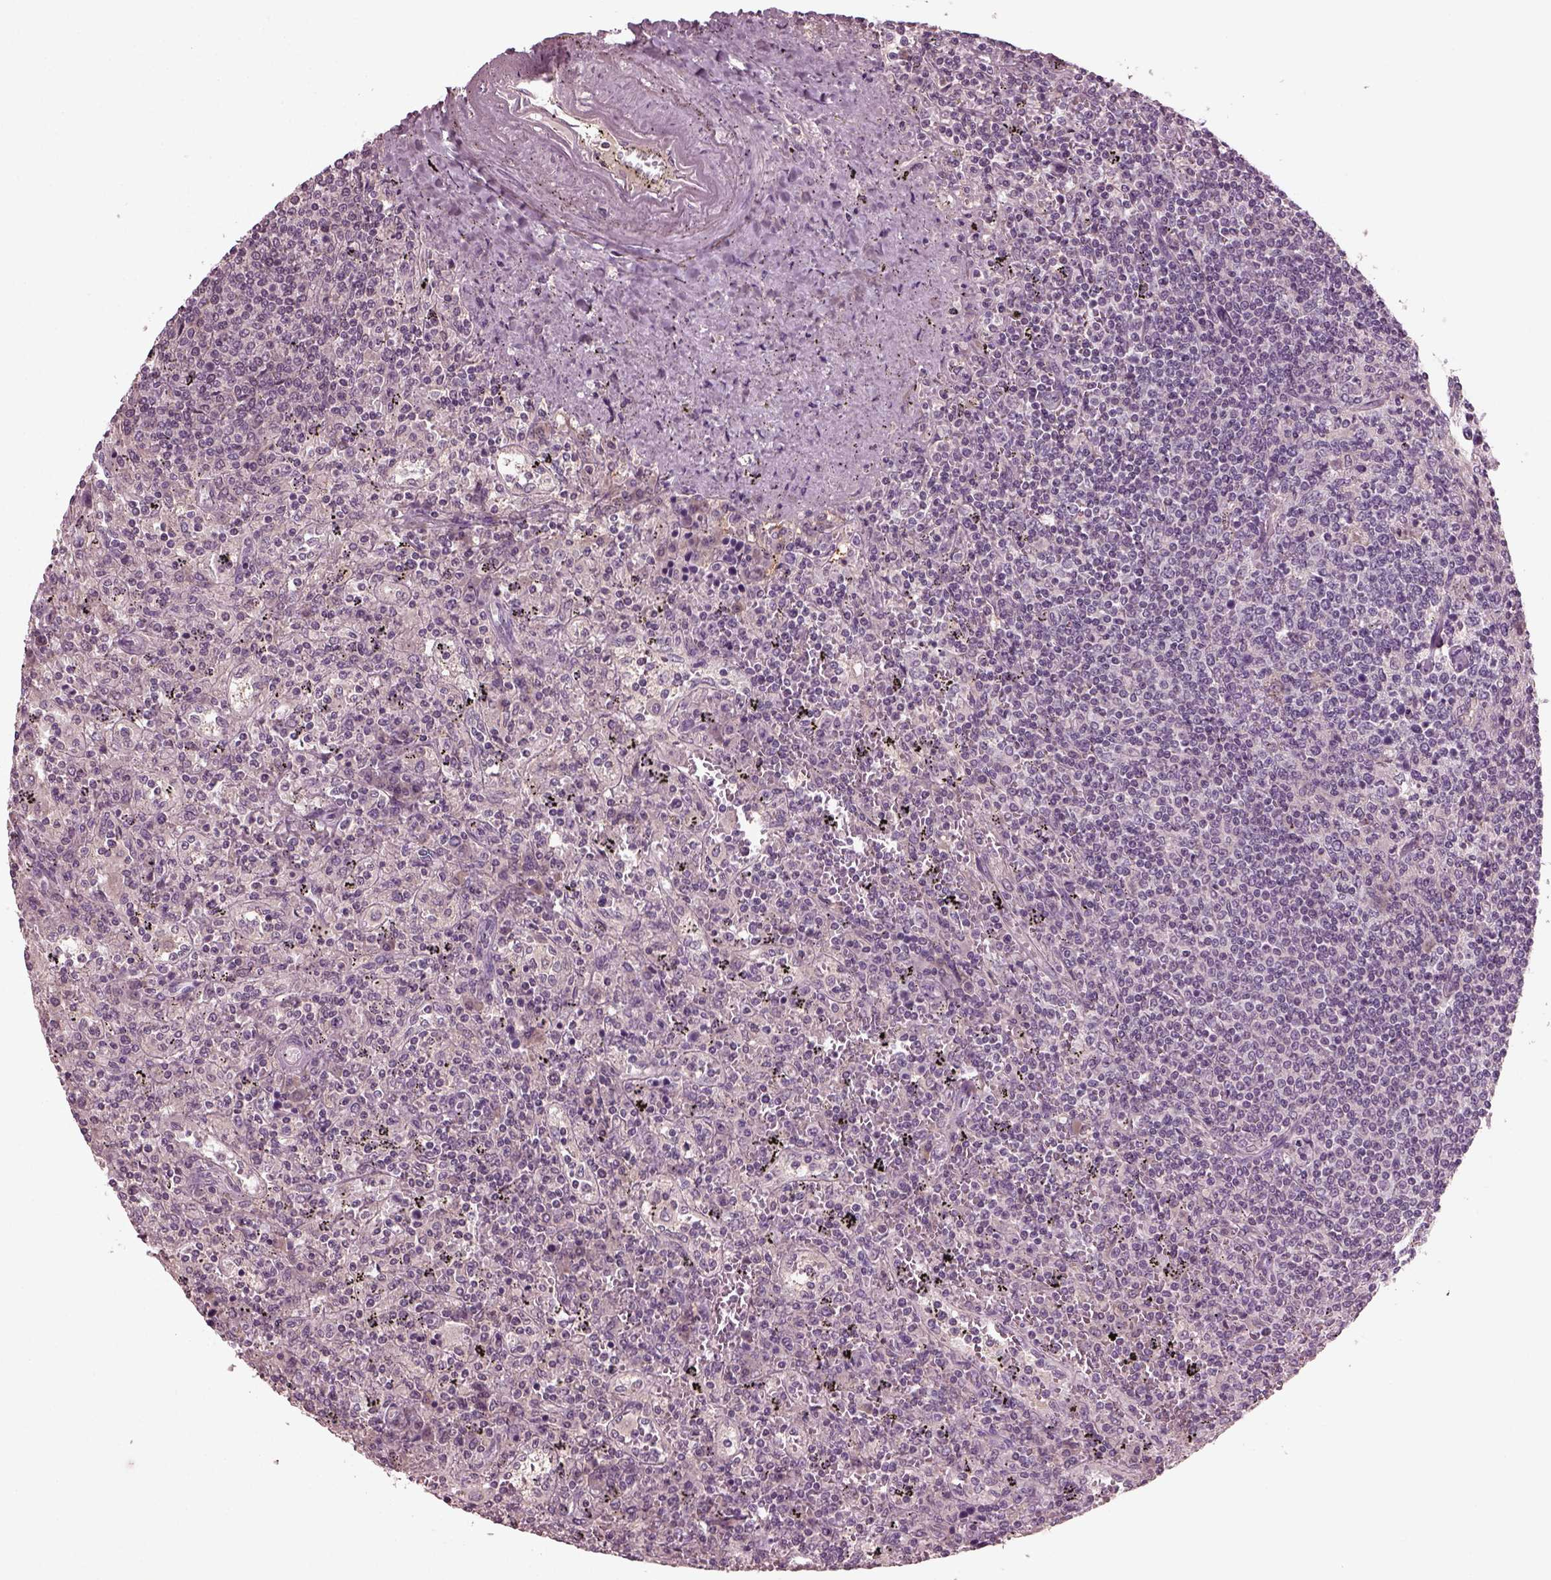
{"staining": {"intensity": "negative", "quantity": "none", "location": "none"}, "tissue": "lymphoma", "cell_type": "Tumor cells", "image_type": "cancer", "snomed": [{"axis": "morphology", "description": "Malignant lymphoma, non-Hodgkin's type, Low grade"}, {"axis": "topography", "description": "Spleen"}], "caption": "This is an immunohistochemistry image of low-grade malignant lymphoma, non-Hodgkin's type. There is no expression in tumor cells.", "gene": "PORCN", "patient": {"sex": "male", "age": 62}}